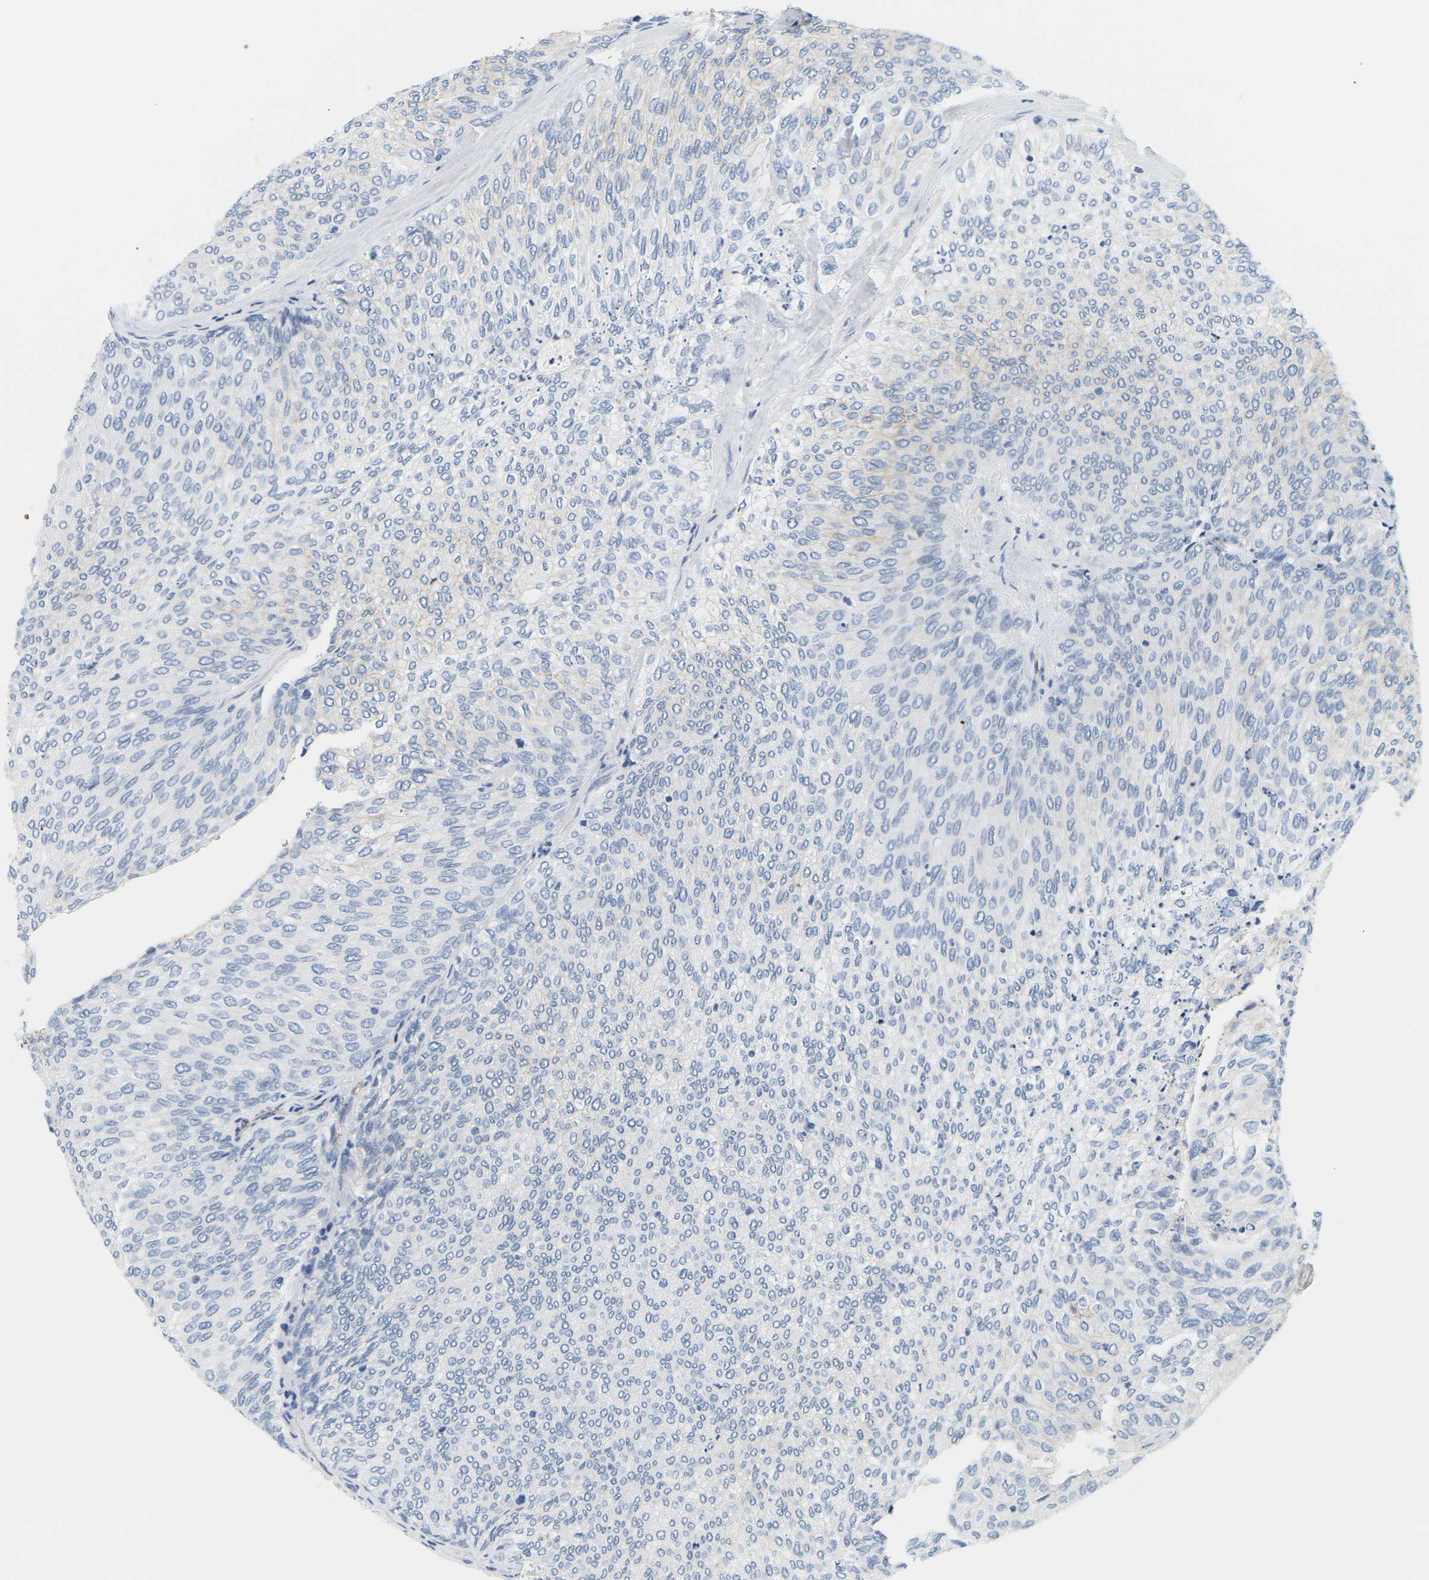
{"staining": {"intensity": "negative", "quantity": "none", "location": "none"}, "tissue": "urothelial cancer", "cell_type": "Tumor cells", "image_type": "cancer", "snomed": [{"axis": "morphology", "description": "Urothelial carcinoma, Low grade"}, {"axis": "topography", "description": "Urinary bladder"}], "caption": "A high-resolution photomicrograph shows IHC staining of urothelial cancer, which shows no significant positivity in tumor cells.", "gene": "APOB", "patient": {"sex": "female", "age": 79}}